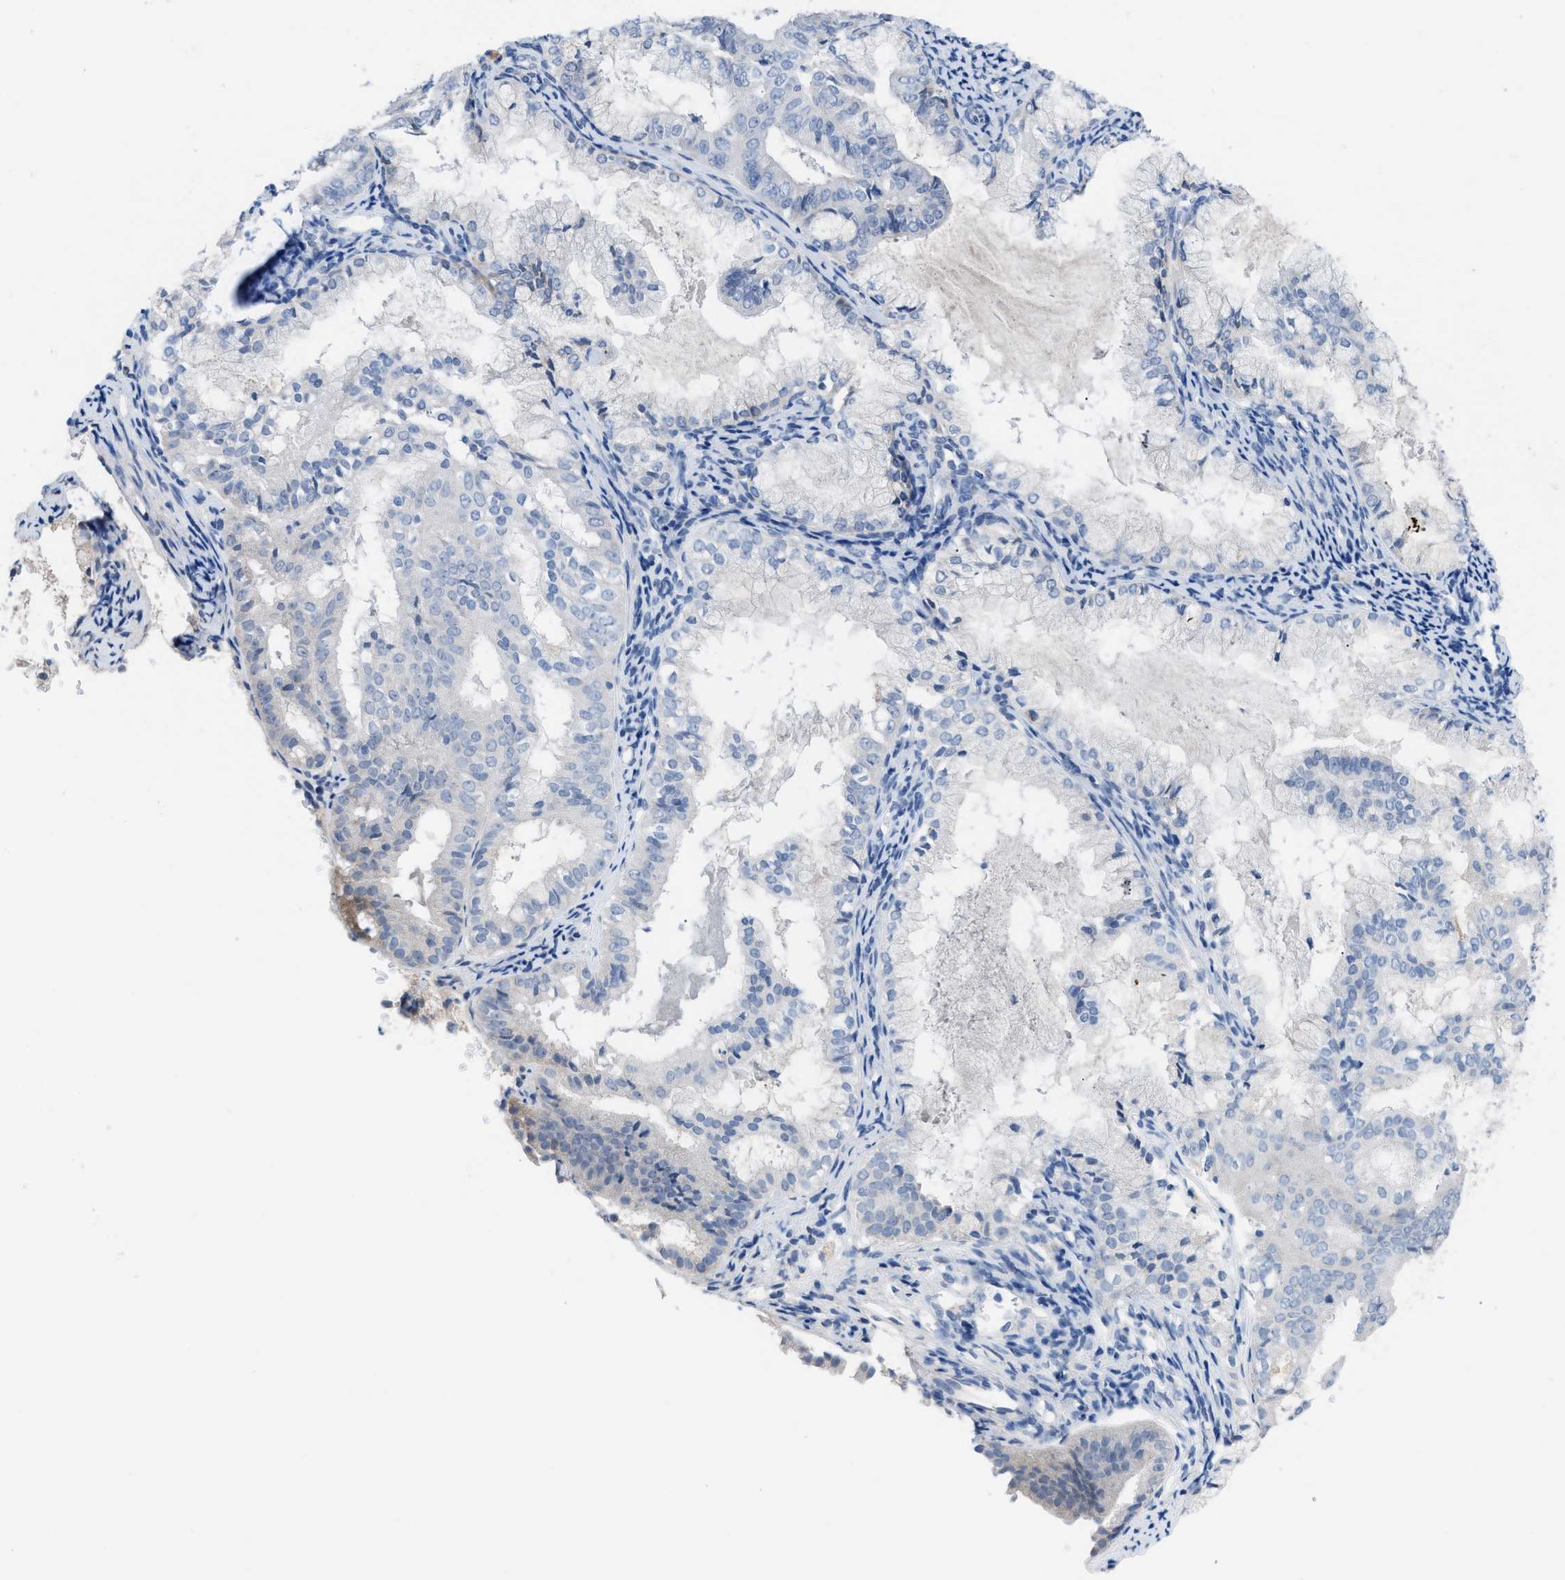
{"staining": {"intensity": "negative", "quantity": "none", "location": "none"}, "tissue": "endometrial cancer", "cell_type": "Tumor cells", "image_type": "cancer", "snomed": [{"axis": "morphology", "description": "Adenocarcinoma, NOS"}, {"axis": "topography", "description": "Endometrium"}], "caption": "Immunohistochemical staining of human endometrial adenocarcinoma reveals no significant expression in tumor cells.", "gene": "HPX", "patient": {"sex": "female", "age": 63}}